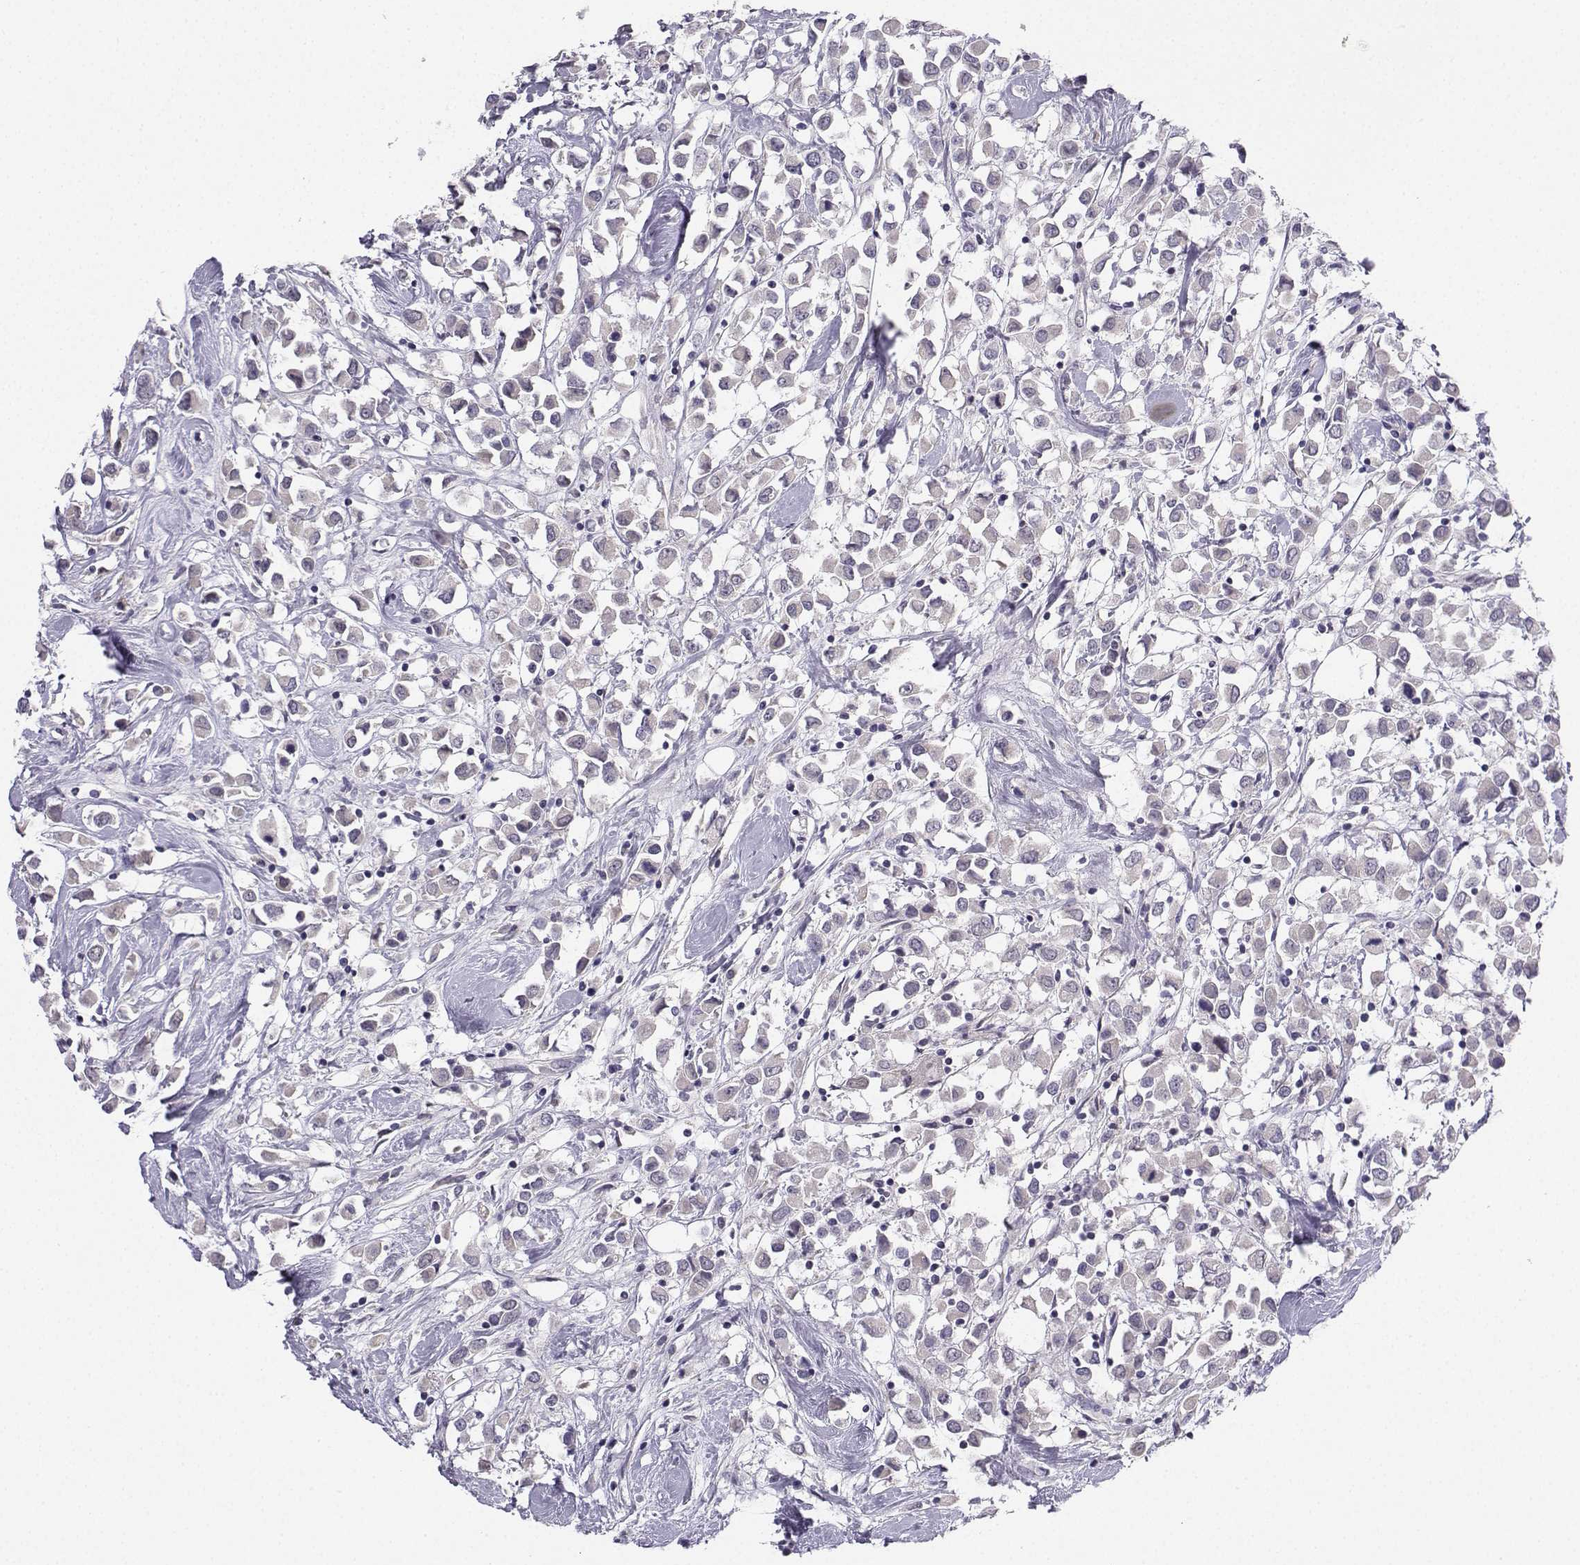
{"staining": {"intensity": "negative", "quantity": "none", "location": "none"}, "tissue": "breast cancer", "cell_type": "Tumor cells", "image_type": "cancer", "snomed": [{"axis": "morphology", "description": "Duct carcinoma"}, {"axis": "topography", "description": "Breast"}], "caption": "IHC histopathology image of neoplastic tissue: breast cancer stained with DAB (3,3'-diaminobenzidine) reveals no significant protein staining in tumor cells.", "gene": "CALY", "patient": {"sex": "female", "age": 61}}